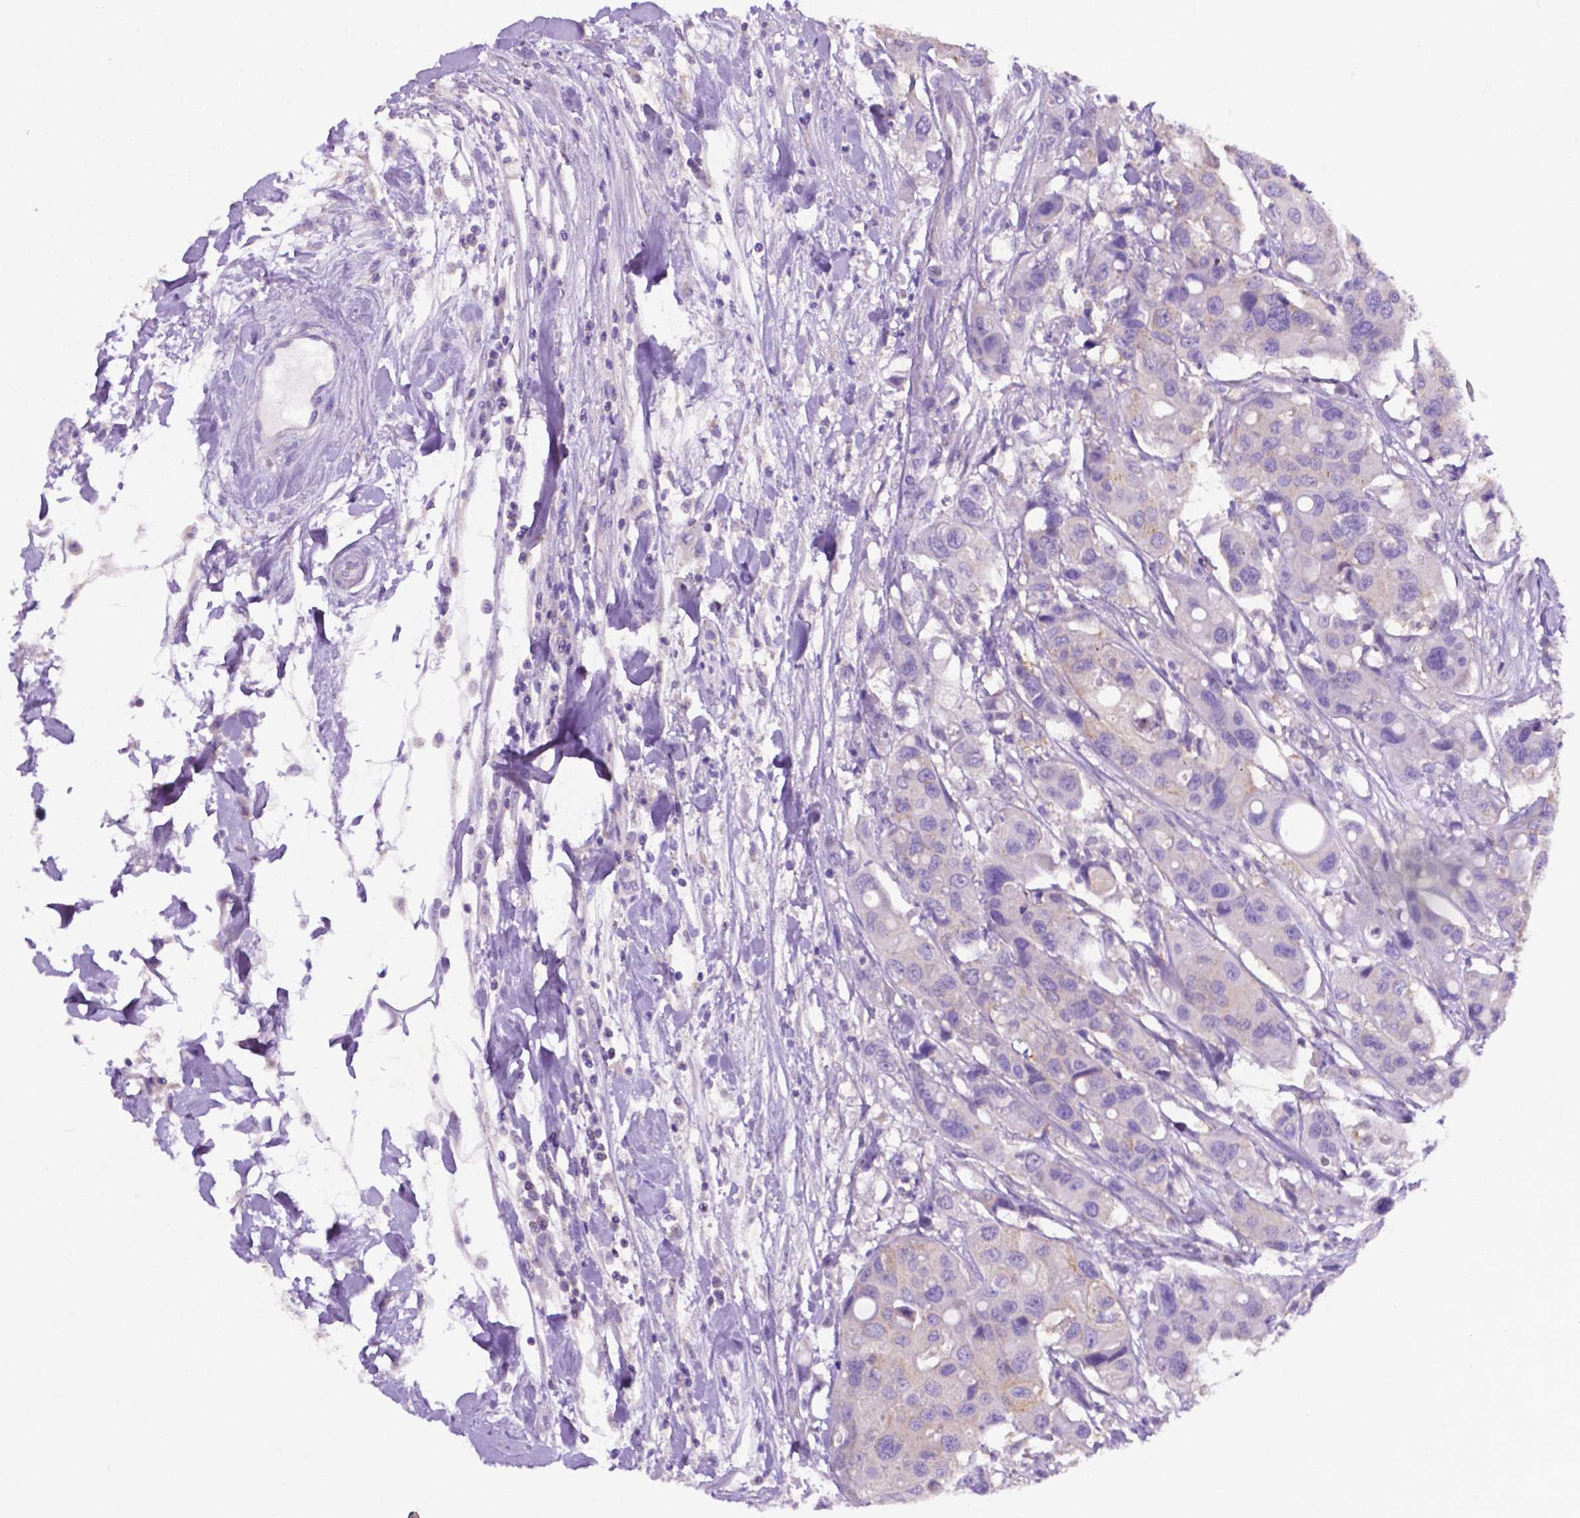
{"staining": {"intensity": "negative", "quantity": "none", "location": "none"}, "tissue": "colorectal cancer", "cell_type": "Tumor cells", "image_type": "cancer", "snomed": [{"axis": "morphology", "description": "Adenocarcinoma, NOS"}, {"axis": "topography", "description": "Colon"}], "caption": "Immunohistochemical staining of colorectal cancer (adenocarcinoma) demonstrates no significant positivity in tumor cells.", "gene": "PRPS2", "patient": {"sex": "male", "age": 77}}